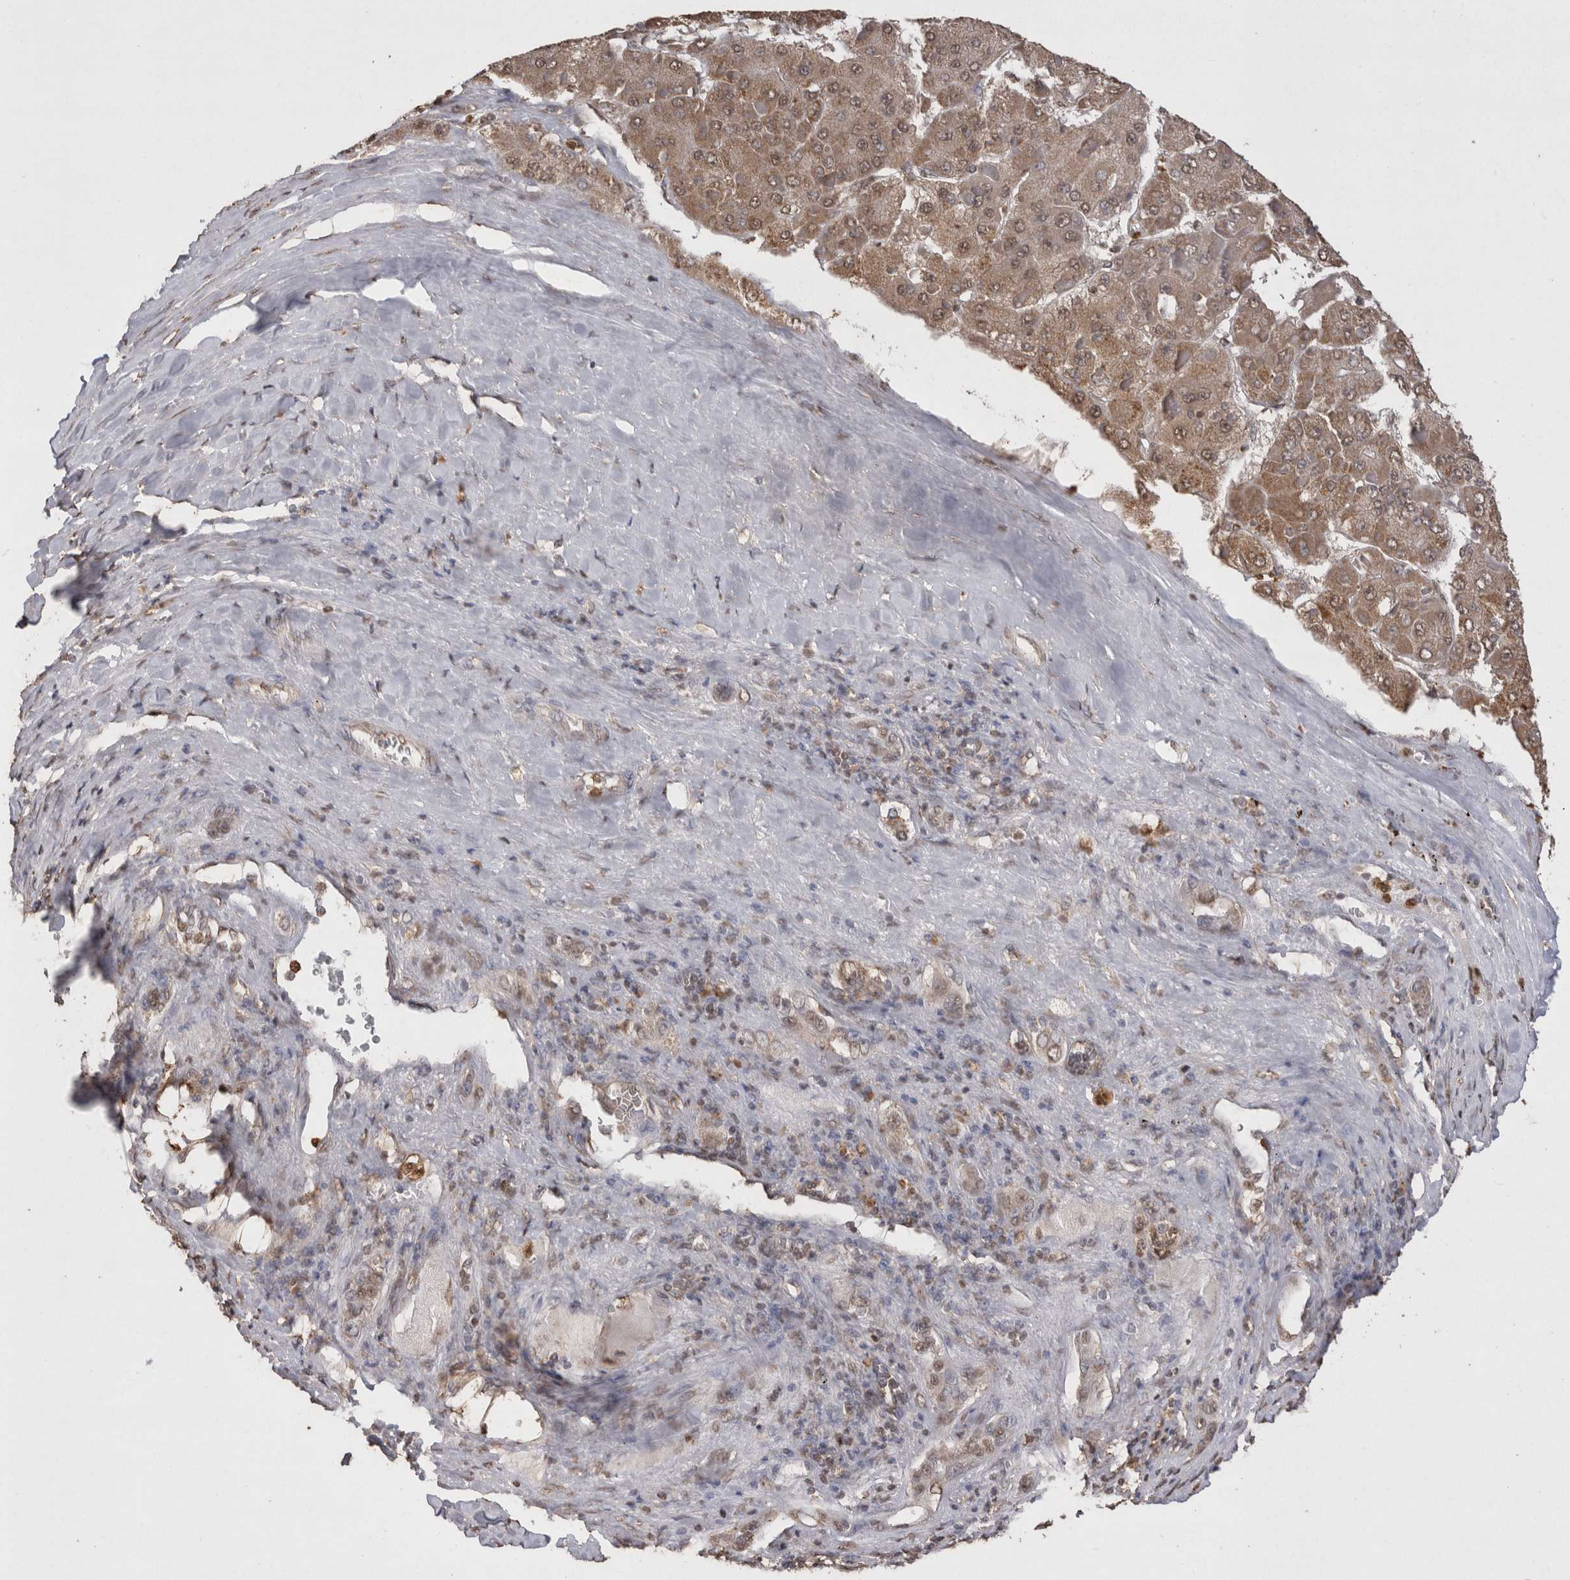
{"staining": {"intensity": "weak", "quantity": ">75%", "location": "cytoplasmic/membranous,nuclear"}, "tissue": "liver cancer", "cell_type": "Tumor cells", "image_type": "cancer", "snomed": [{"axis": "morphology", "description": "Carcinoma, Hepatocellular, NOS"}, {"axis": "topography", "description": "Liver"}], "caption": "Protein staining of hepatocellular carcinoma (liver) tissue shows weak cytoplasmic/membranous and nuclear staining in approximately >75% of tumor cells. The protein of interest is shown in brown color, while the nuclei are stained blue.", "gene": "GRK5", "patient": {"sex": "female", "age": 73}}